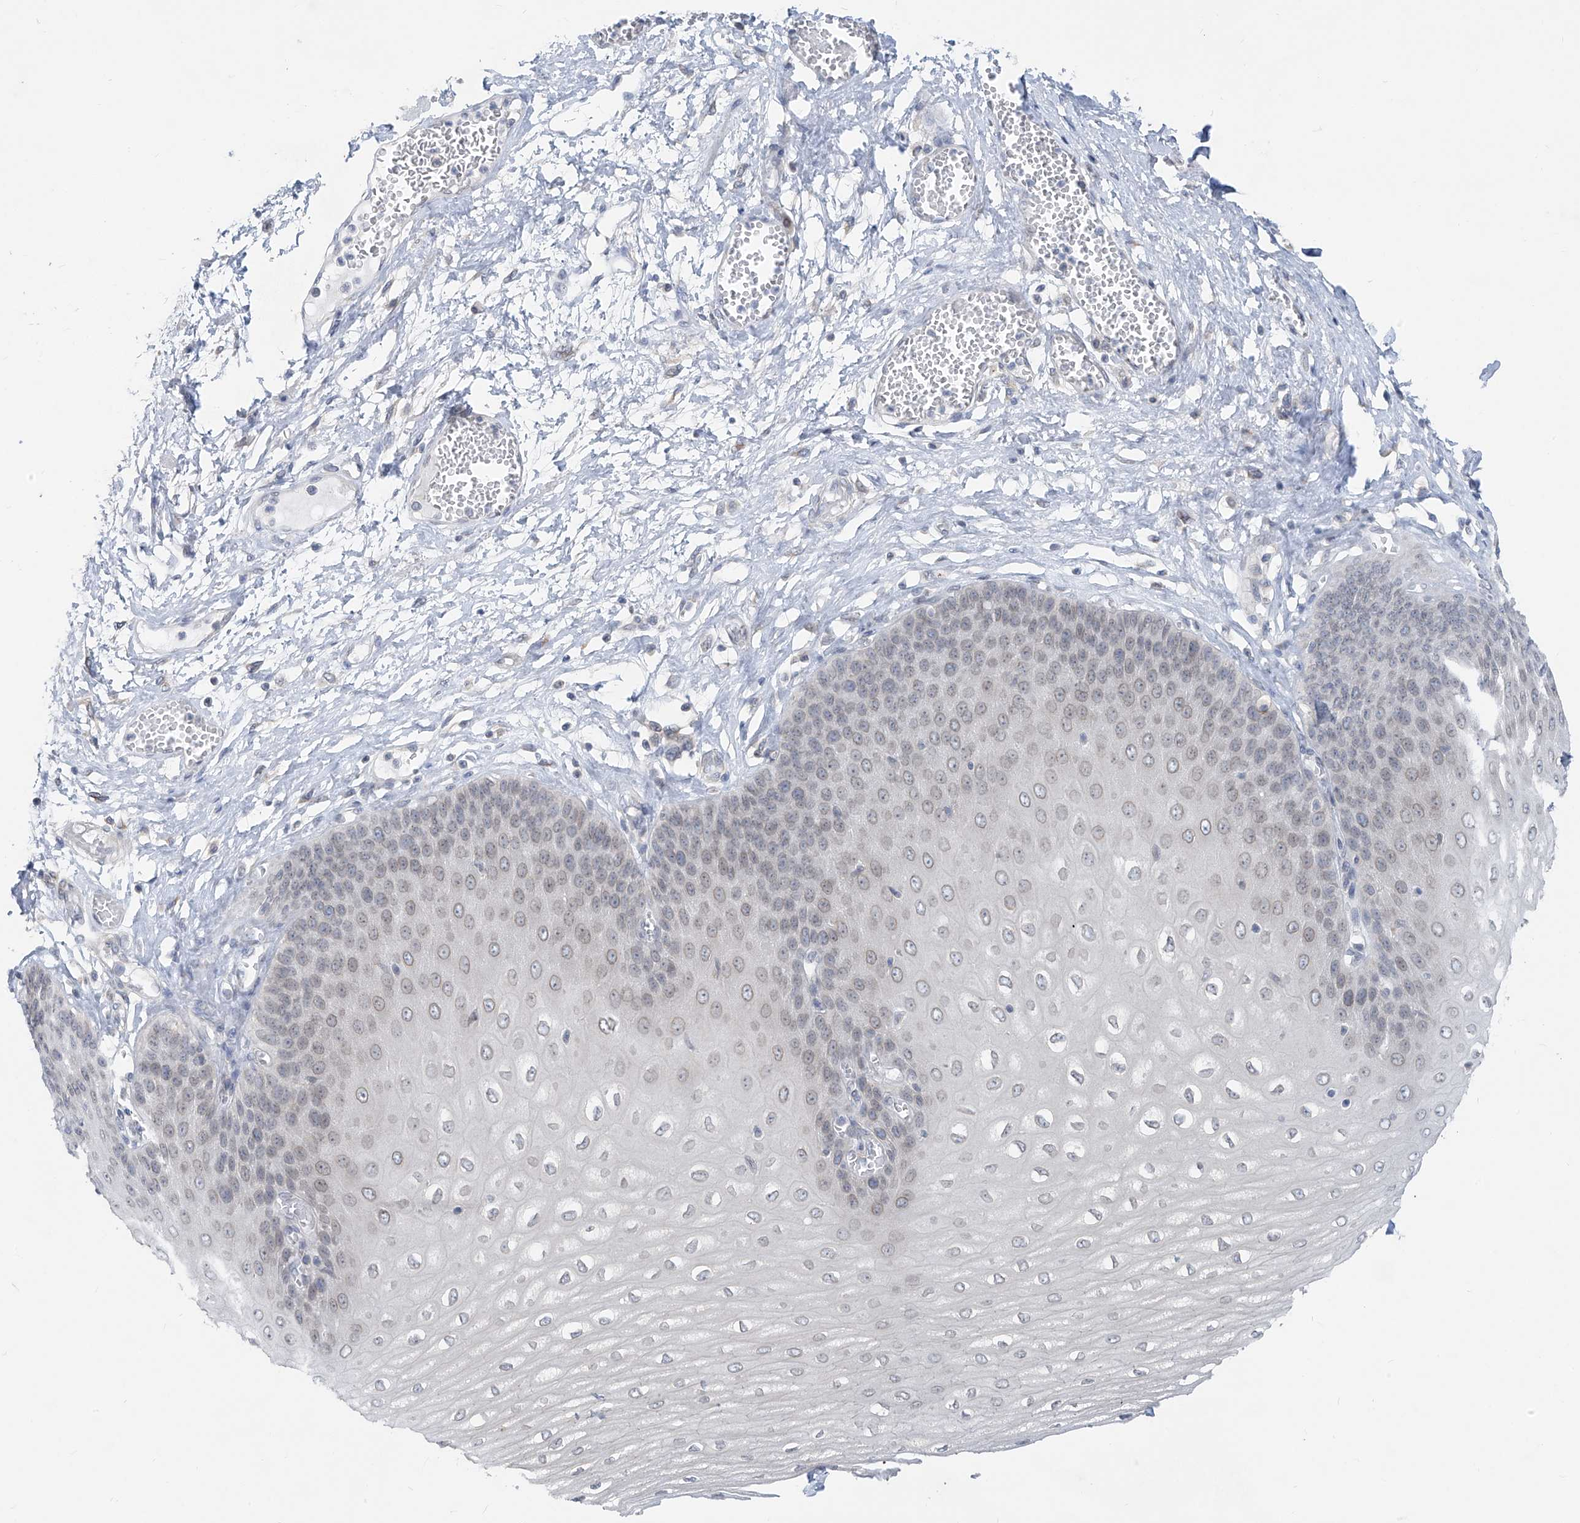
{"staining": {"intensity": "weak", "quantity": "25%-75%", "location": "cytoplasmic/membranous,nuclear"}, "tissue": "esophagus", "cell_type": "Squamous epithelial cells", "image_type": "normal", "snomed": [{"axis": "morphology", "description": "Normal tissue, NOS"}, {"axis": "topography", "description": "Esophagus"}], "caption": "This micrograph shows IHC staining of normal esophagus, with low weak cytoplasmic/membranous,nuclear expression in approximately 25%-75% of squamous epithelial cells.", "gene": "KRTAP25", "patient": {"sex": "male", "age": 60}}